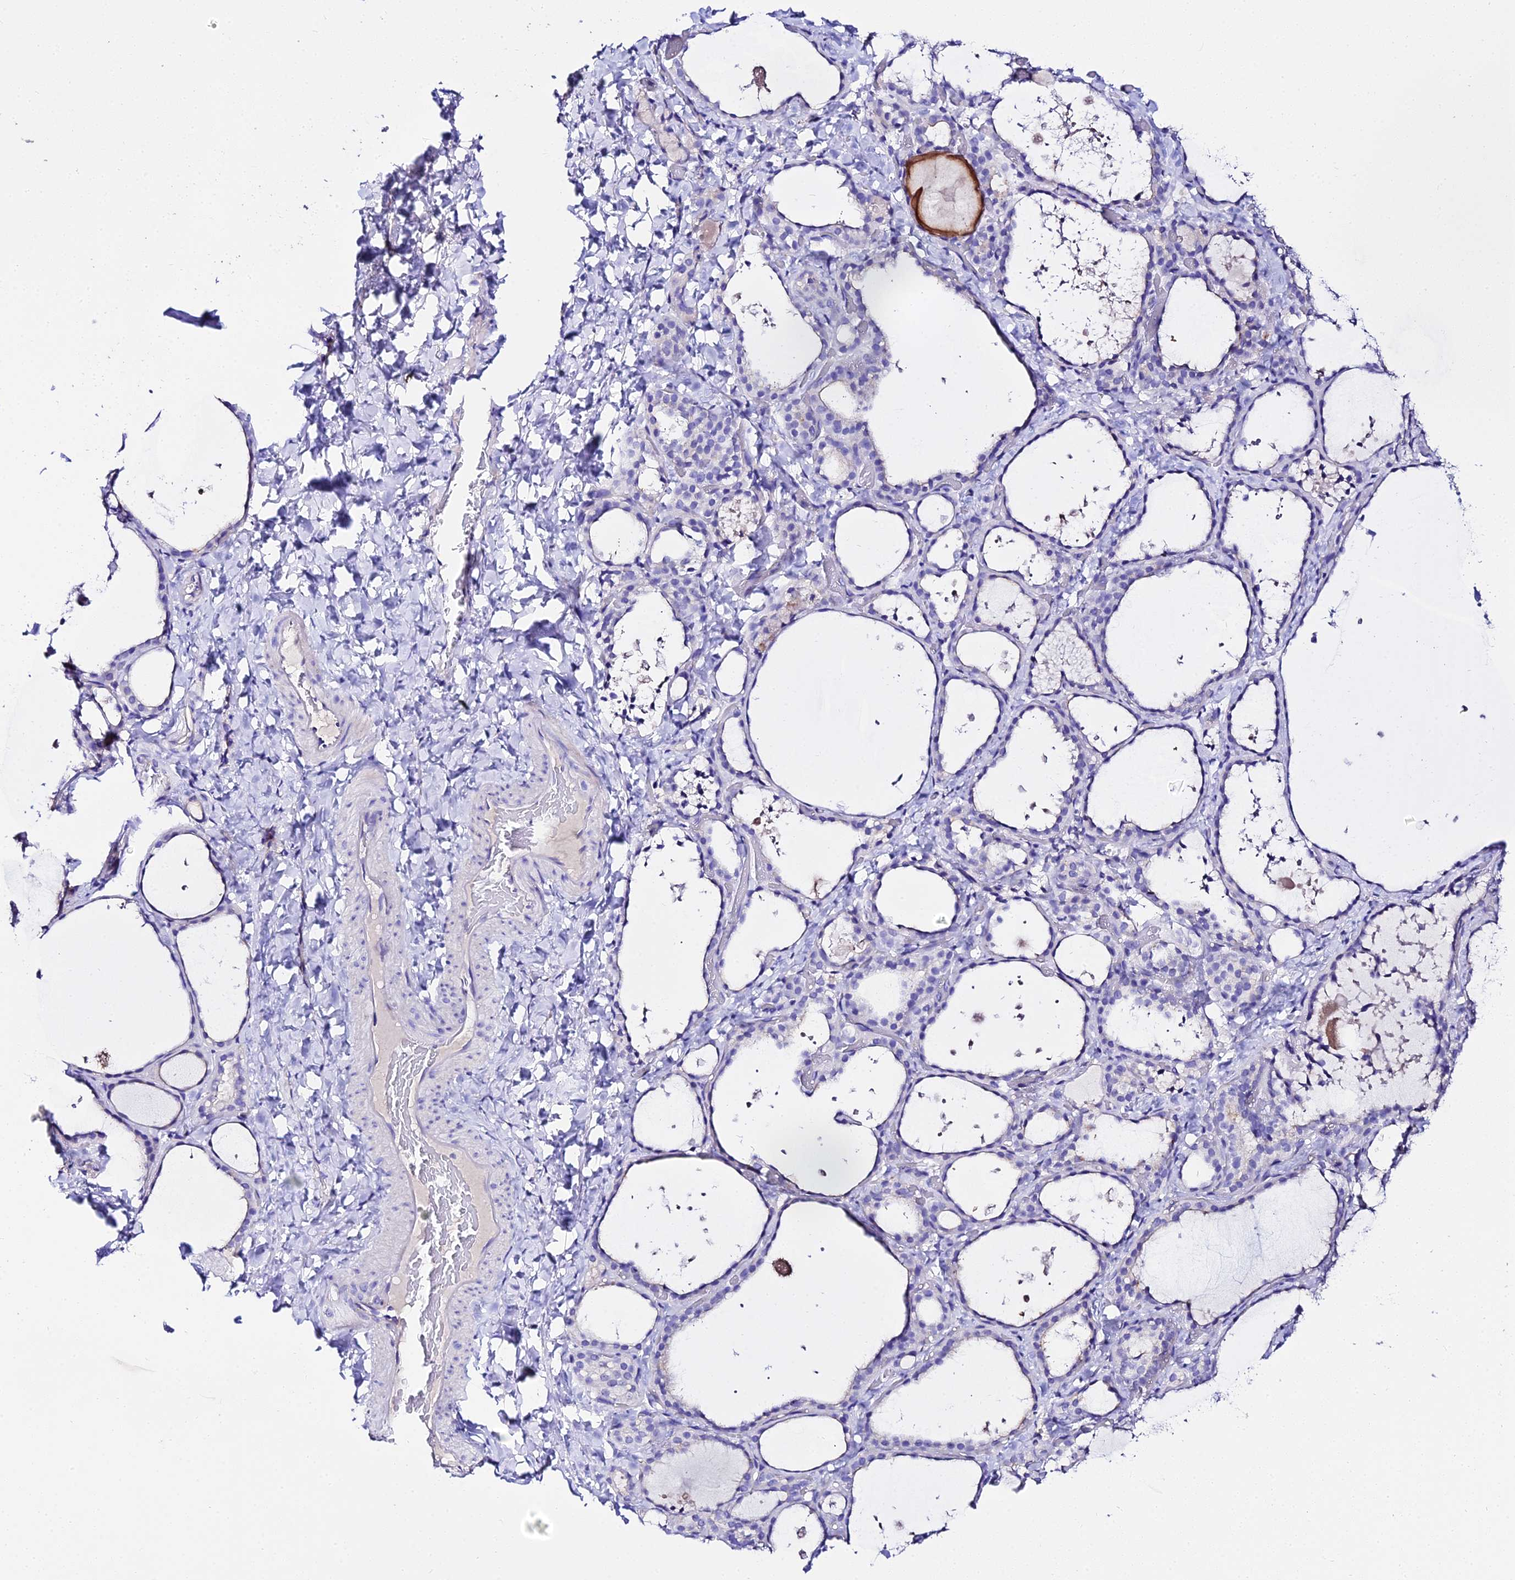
{"staining": {"intensity": "negative", "quantity": "none", "location": "none"}, "tissue": "thyroid gland", "cell_type": "Glandular cells", "image_type": "normal", "snomed": [{"axis": "morphology", "description": "Normal tissue, NOS"}, {"axis": "topography", "description": "Thyroid gland"}], "caption": "Image shows no significant protein staining in glandular cells of unremarkable thyroid gland. (DAB (3,3'-diaminobenzidine) immunohistochemistry visualized using brightfield microscopy, high magnification).", "gene": "TMEM117", "patient": {"sex": "female", "age": 44}}